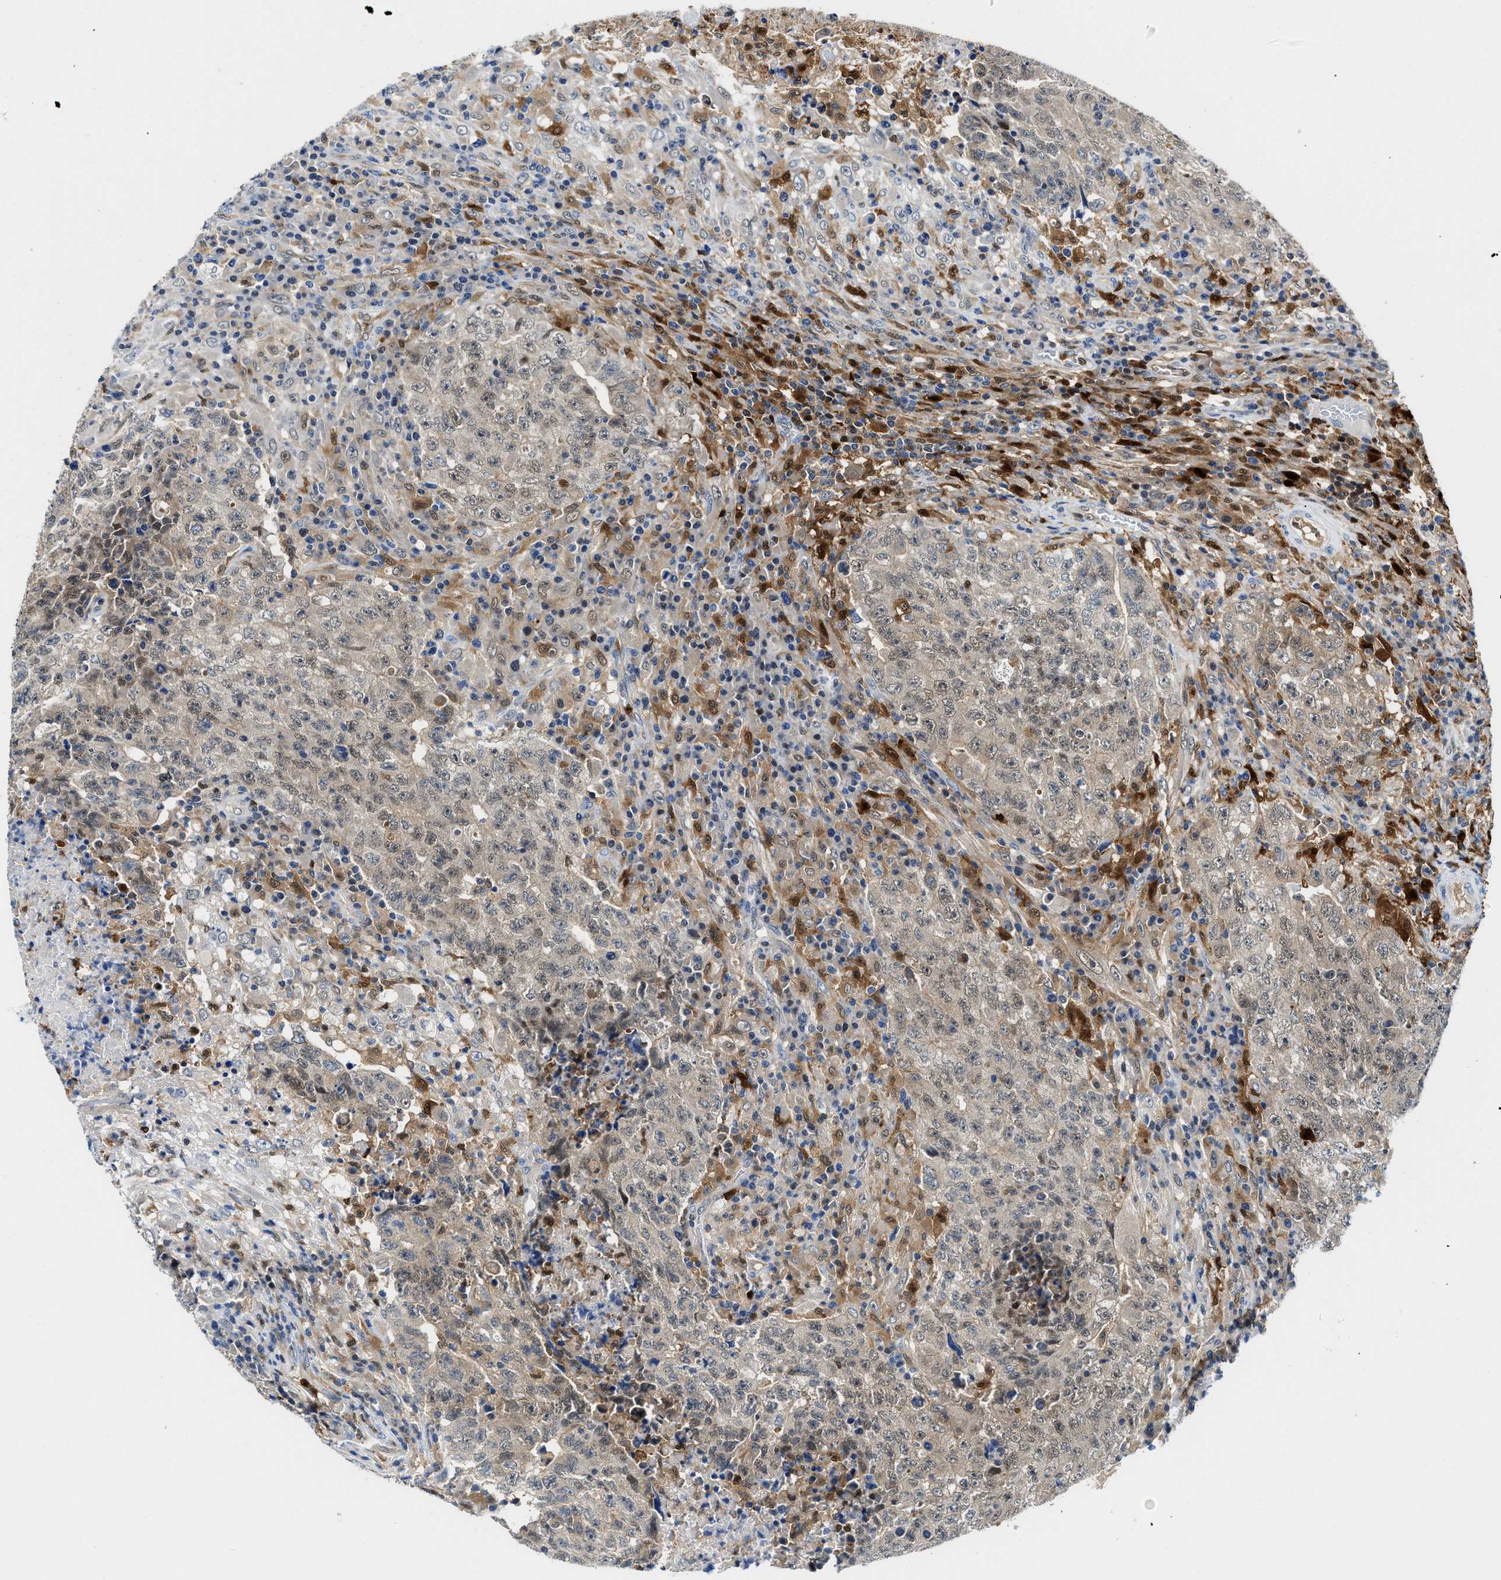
{"staining": {"intensity": "weak", "quantity": "25%-75%", "location": "cytoplasmic/membranous,nuclear"}, "tissue": "testis cancer", "cell_type": "Tumor cells", "image_type": "cancer", "snomed": [{"axis": "morphology", "description": "Necrosis, NOS"}, {"axis": "morphology", "description": "Carcinoma, Embryonal, NOS"}, {"axis": "topography", "description": "Testis"}], "caption": "Weak cytoplasmic/membranous and nuclear expression is appreciated in approximately 25%-75% of tumor cells in embryonal carcinoma (testis).", "gene": "LTA4H", "patient": {"sex": "male", "age": 19}}